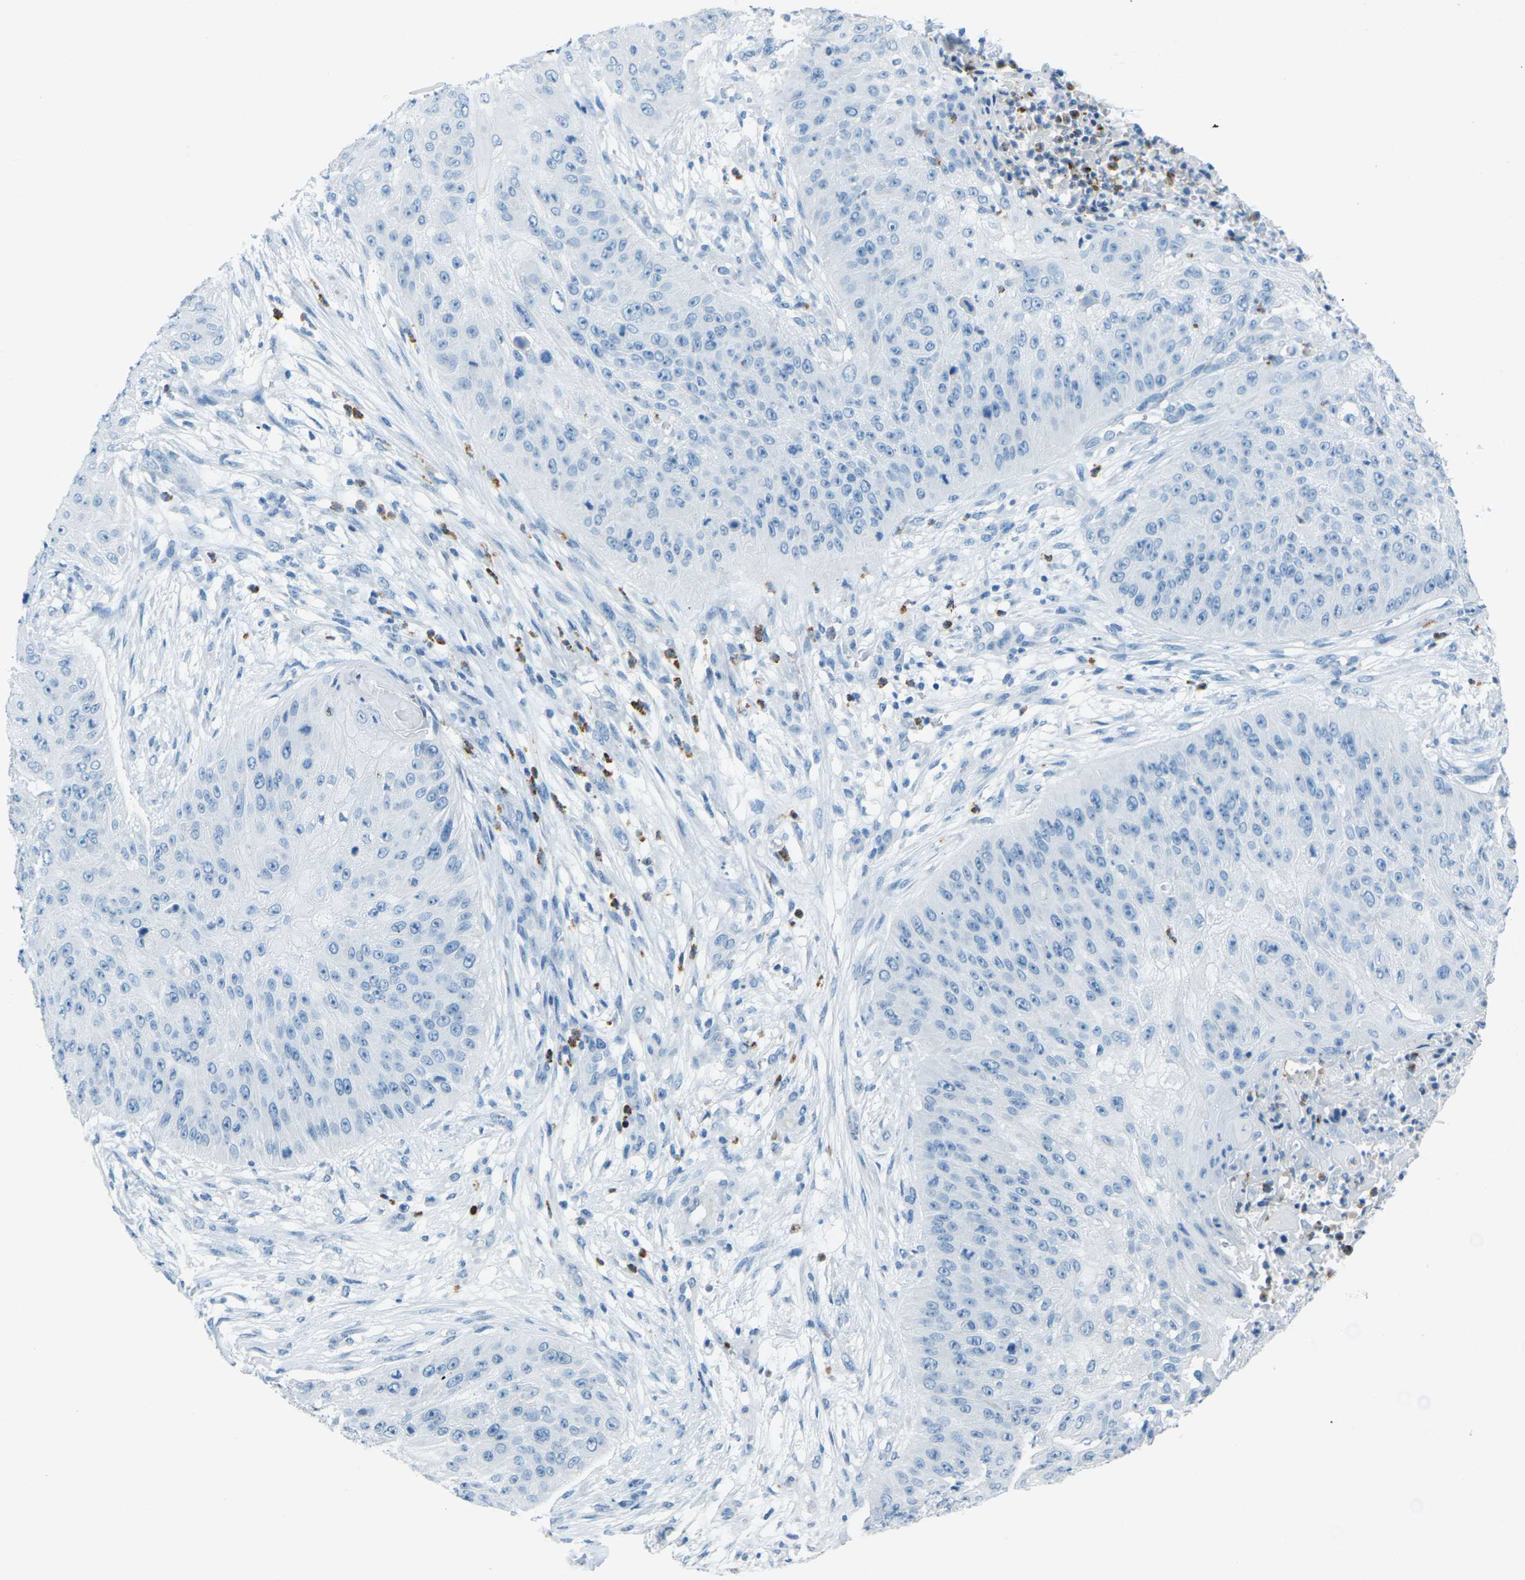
{"staining": {"intensity": "negative", "quantity": "none", "location": "none"}, "tissue": "skin cancer", "cell_type": "Tumor cells", "image_type": "cancer", "snomed": [{"axis": "morphology", "description": "Squamous cell carcinoma, NOS"}, {"axis": "topography", "description": "Skin"}], "caption": "IHC micrograph of neoplastic tissue: human skin cancer stained with DAB exhibits no significant protein positivity in tumor cells.", "gene": "CDH16", "patient": {"sex": "female", "age": 80}}